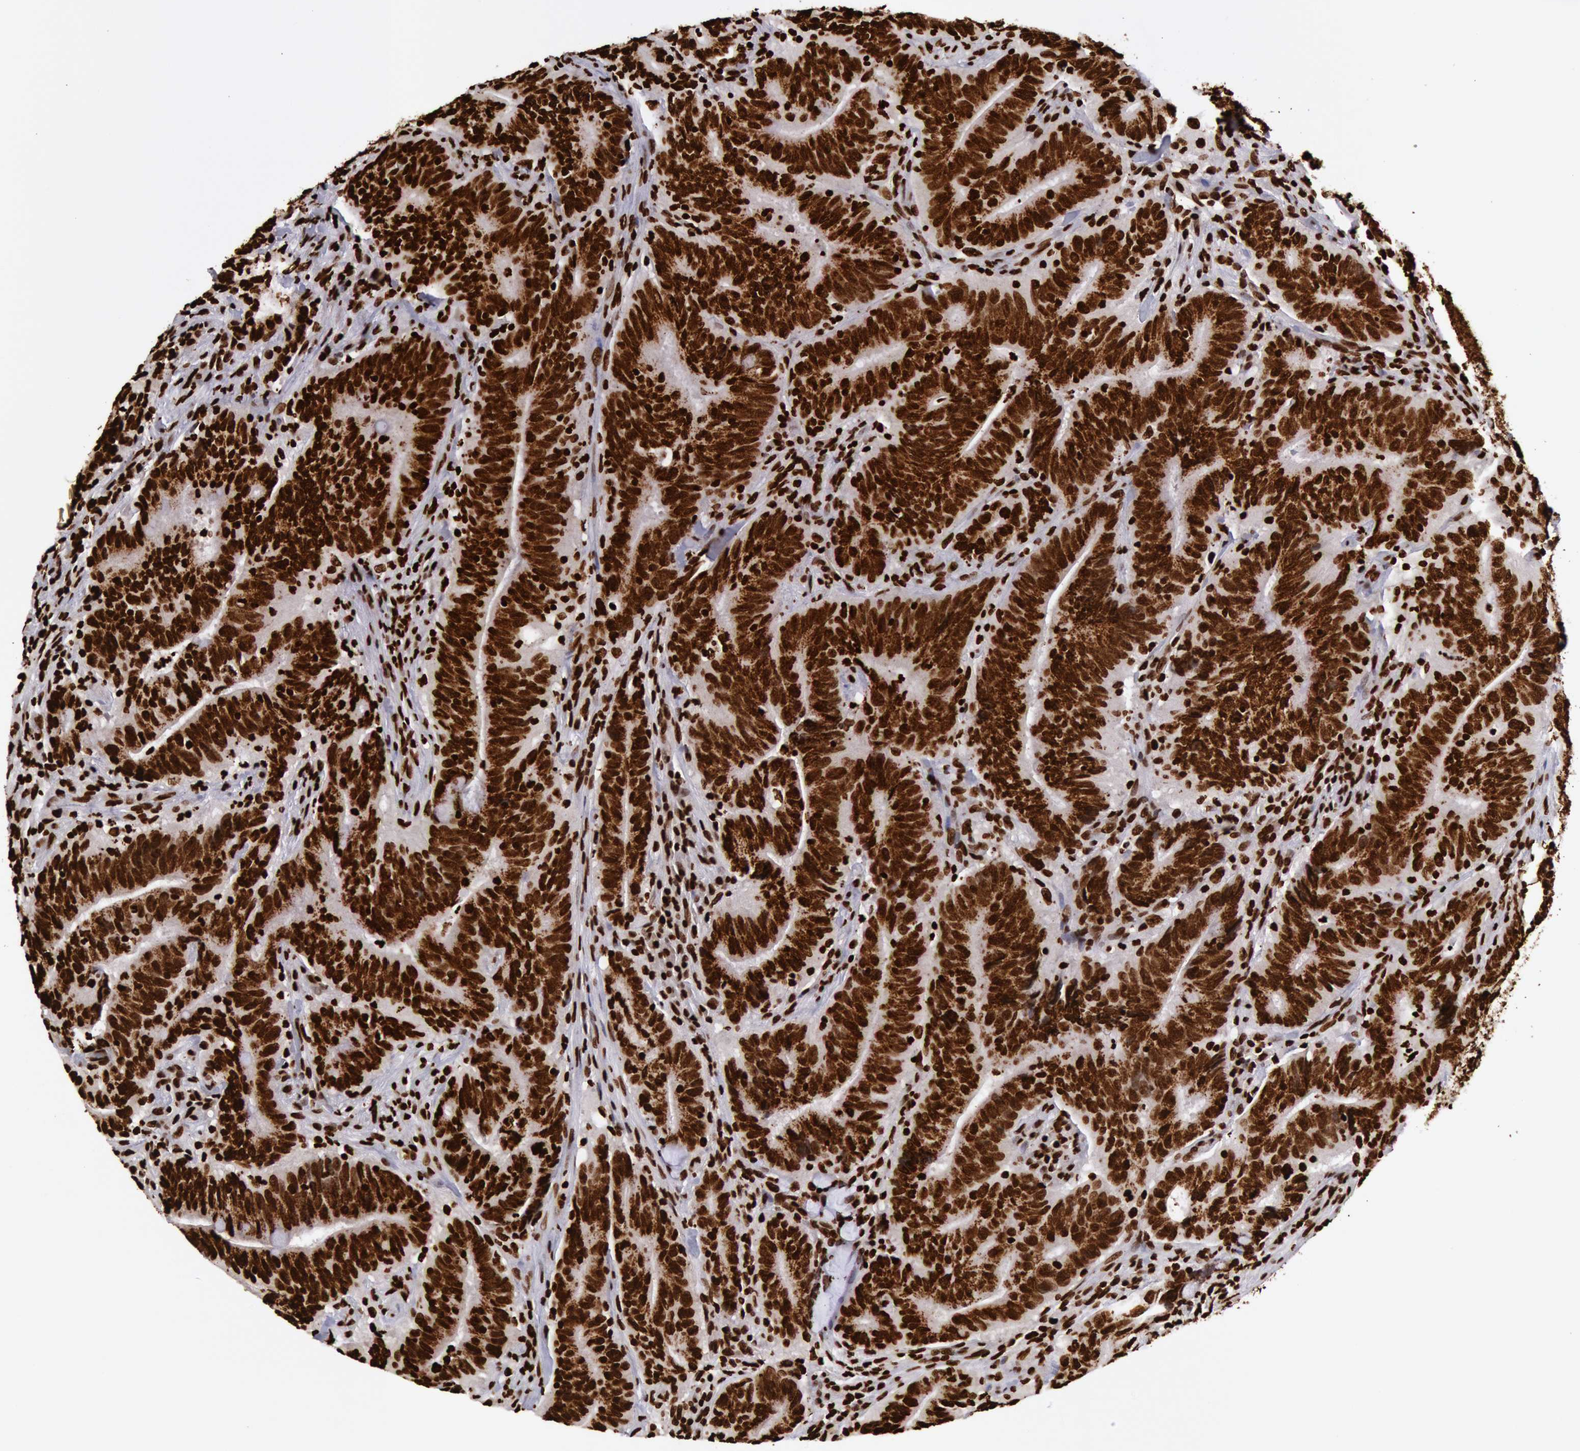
{"staining": {"intensity": "strong", "quantity": ">75%", "location": "nuclear"}, "tissue": "colorectal cancer", "cell_type": "Tumor cells", "image_type": "cancer", "snomed": [{"axis": "morphology", "description": "Adenocarcinoma, NOS"}, {"axis": "topography", "description": "Colon"}], "caption": "Human adenocarcinoma (colorectal) stained for a protein (brown) shows strong nuclear positive positivity in about >75% of tumor cells.", "gene": "H3-4", "patient": {"sex": "male", "age": 54}}